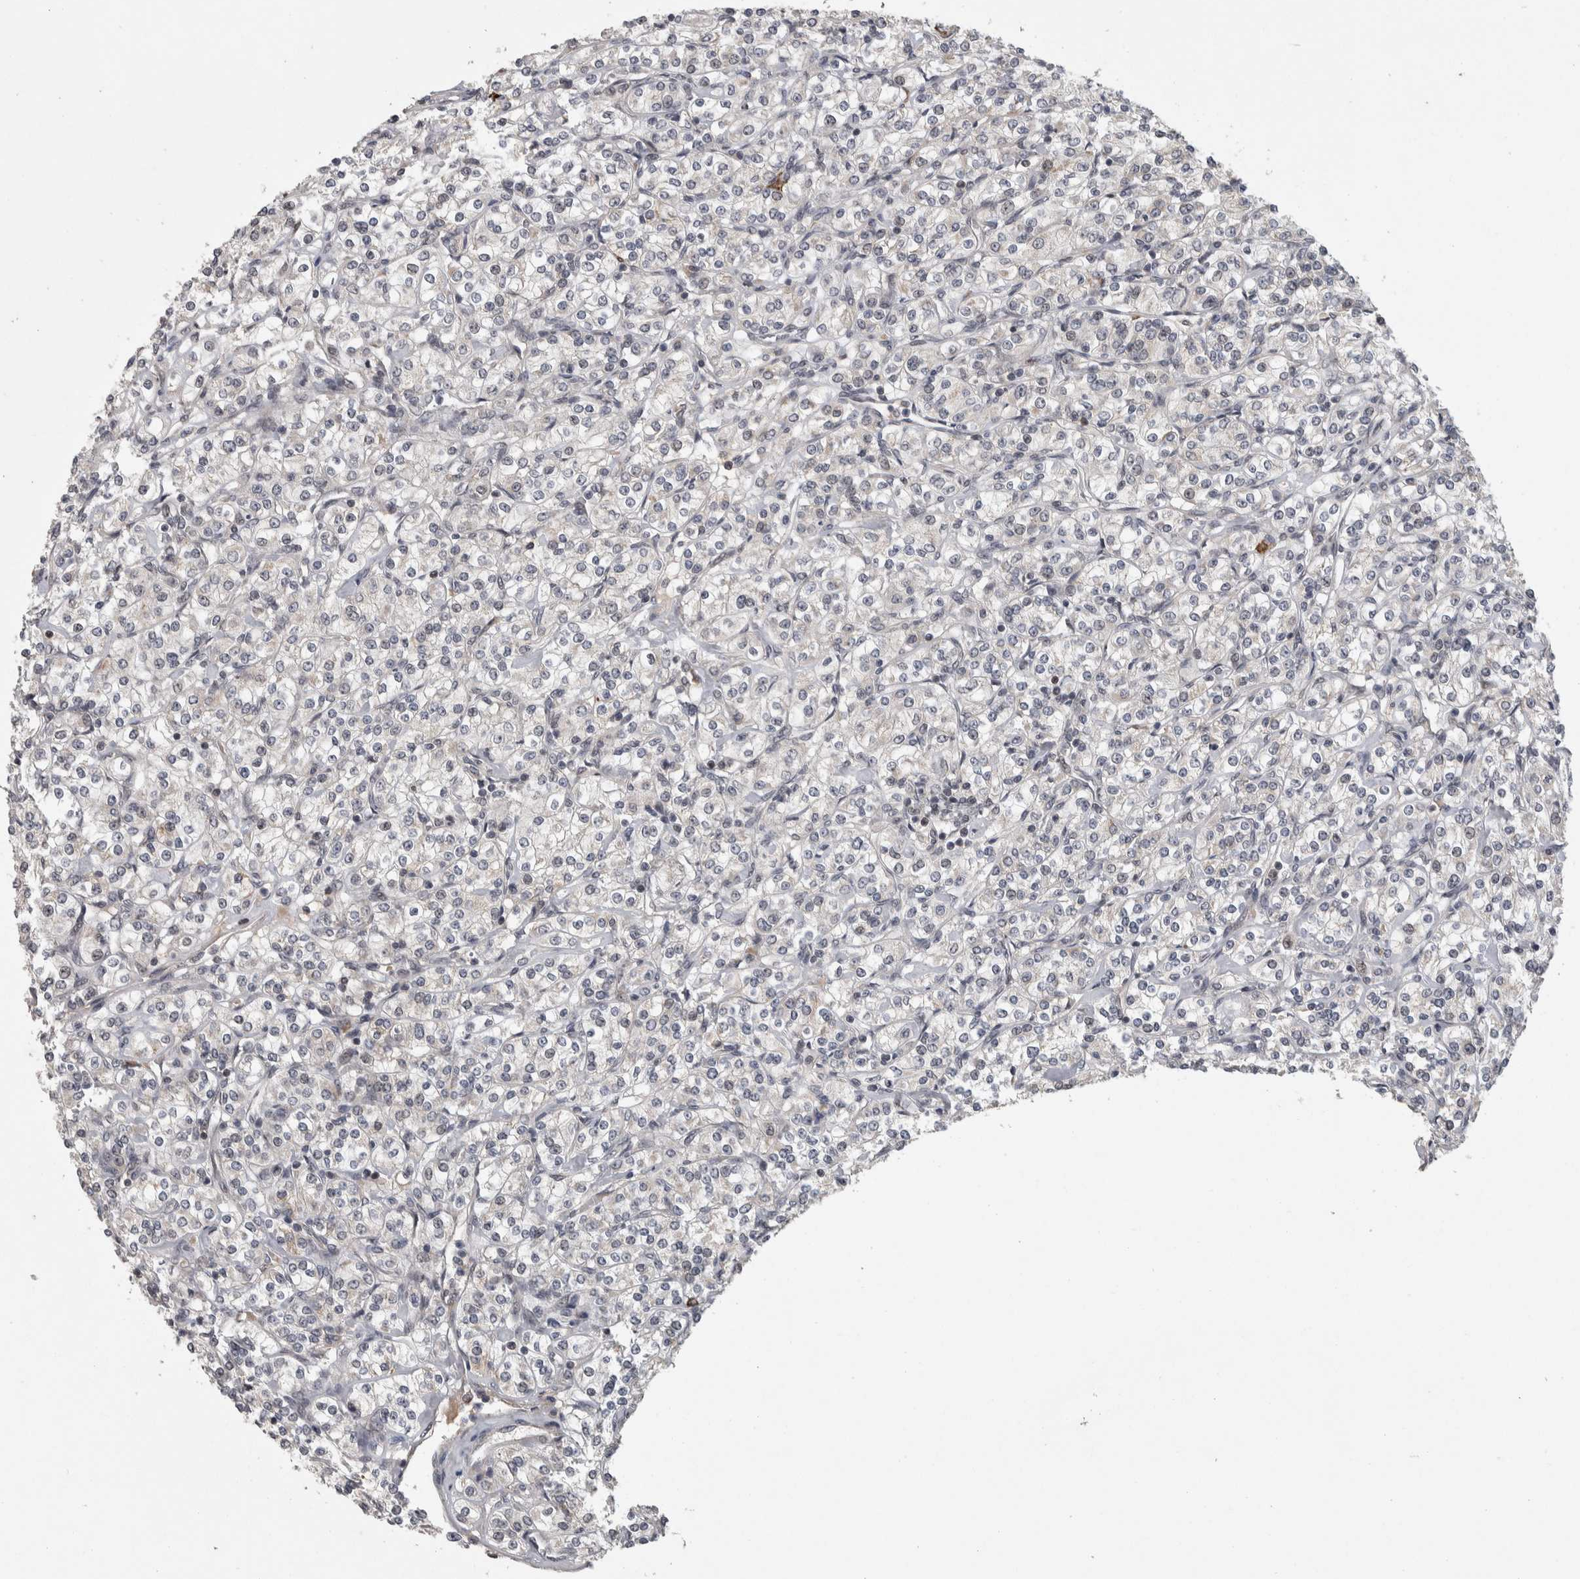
{"staining": {"intensity": "negative", "quantity": "none", "location": "none"}, "tissue": "renal cancer", "cell_type": "Tumor cells", "image_type": "cancer", "snomed": [{"axis": "morphology", "description": "Adenocarcinoma, NOS"}, {"axis": "topography", "description": "Kidney"}], "caption": "Immunohistochemistry (IHC) micrograph of neoplastic tissue: renal cancer (adenocarcinoma) stained with DAB displays no significant protein positivity in tumor cells.", "gene": "ZNF592", "patient": {"sex": "male", "age": 77}}